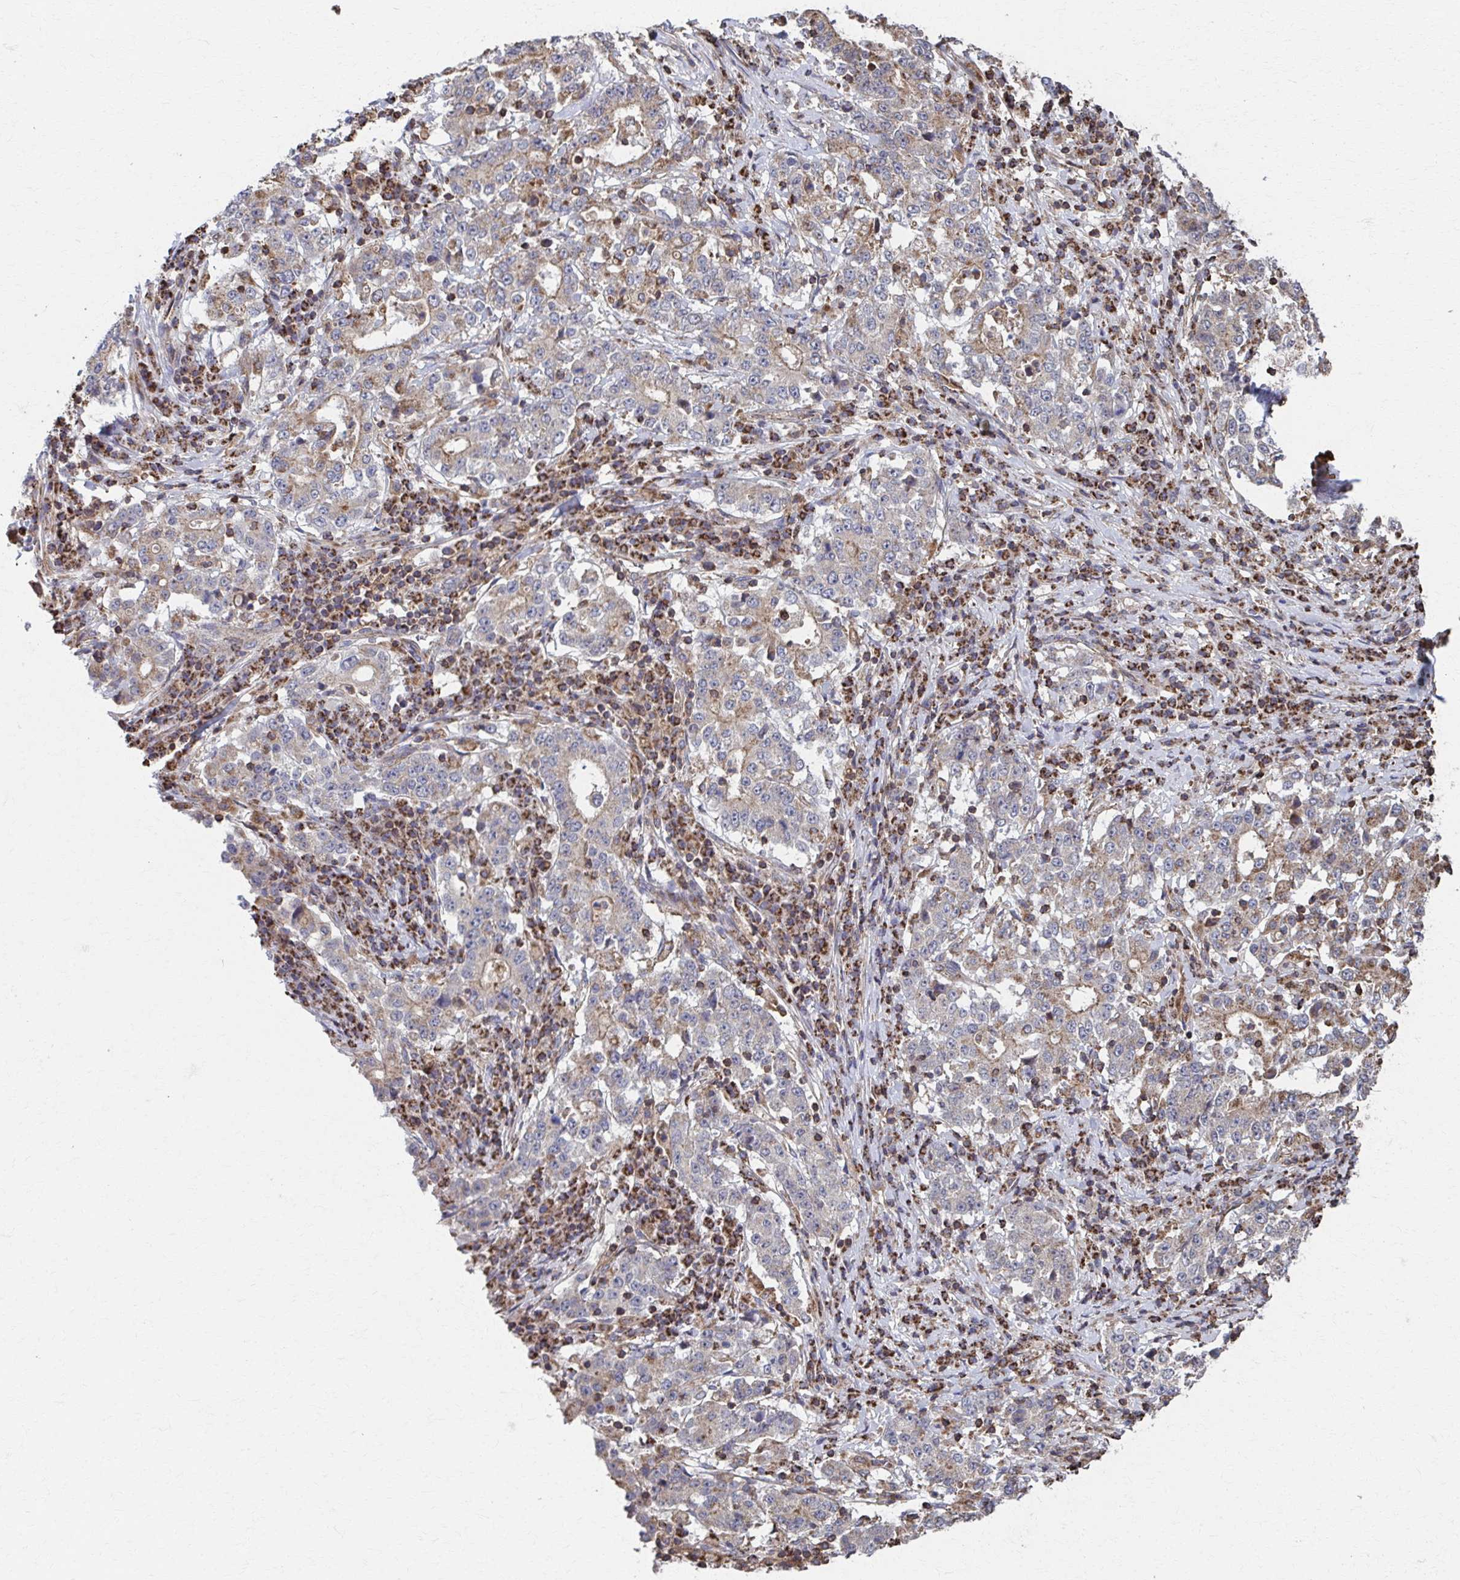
{"staining": {"intensity": "weak", "quantity": "<25%", "location": "cytoplasmic/membranous"}, "tissue": "stomach cancer", "cell_type": "Tumor cells", "image_type": "cancer", "snomed": [{"axis": "morphology", "description": "Adenocarcinoma, NOS"}, {"axis": "topography", "description": "Stomach"}], "caption": "A high-resolution histopathology image shows IHC staining of stomach cancer, which reveals no significant positivity in tumor cells.", "gene": "KLHL34", "patient": {"sex": "male", "age": 59}}